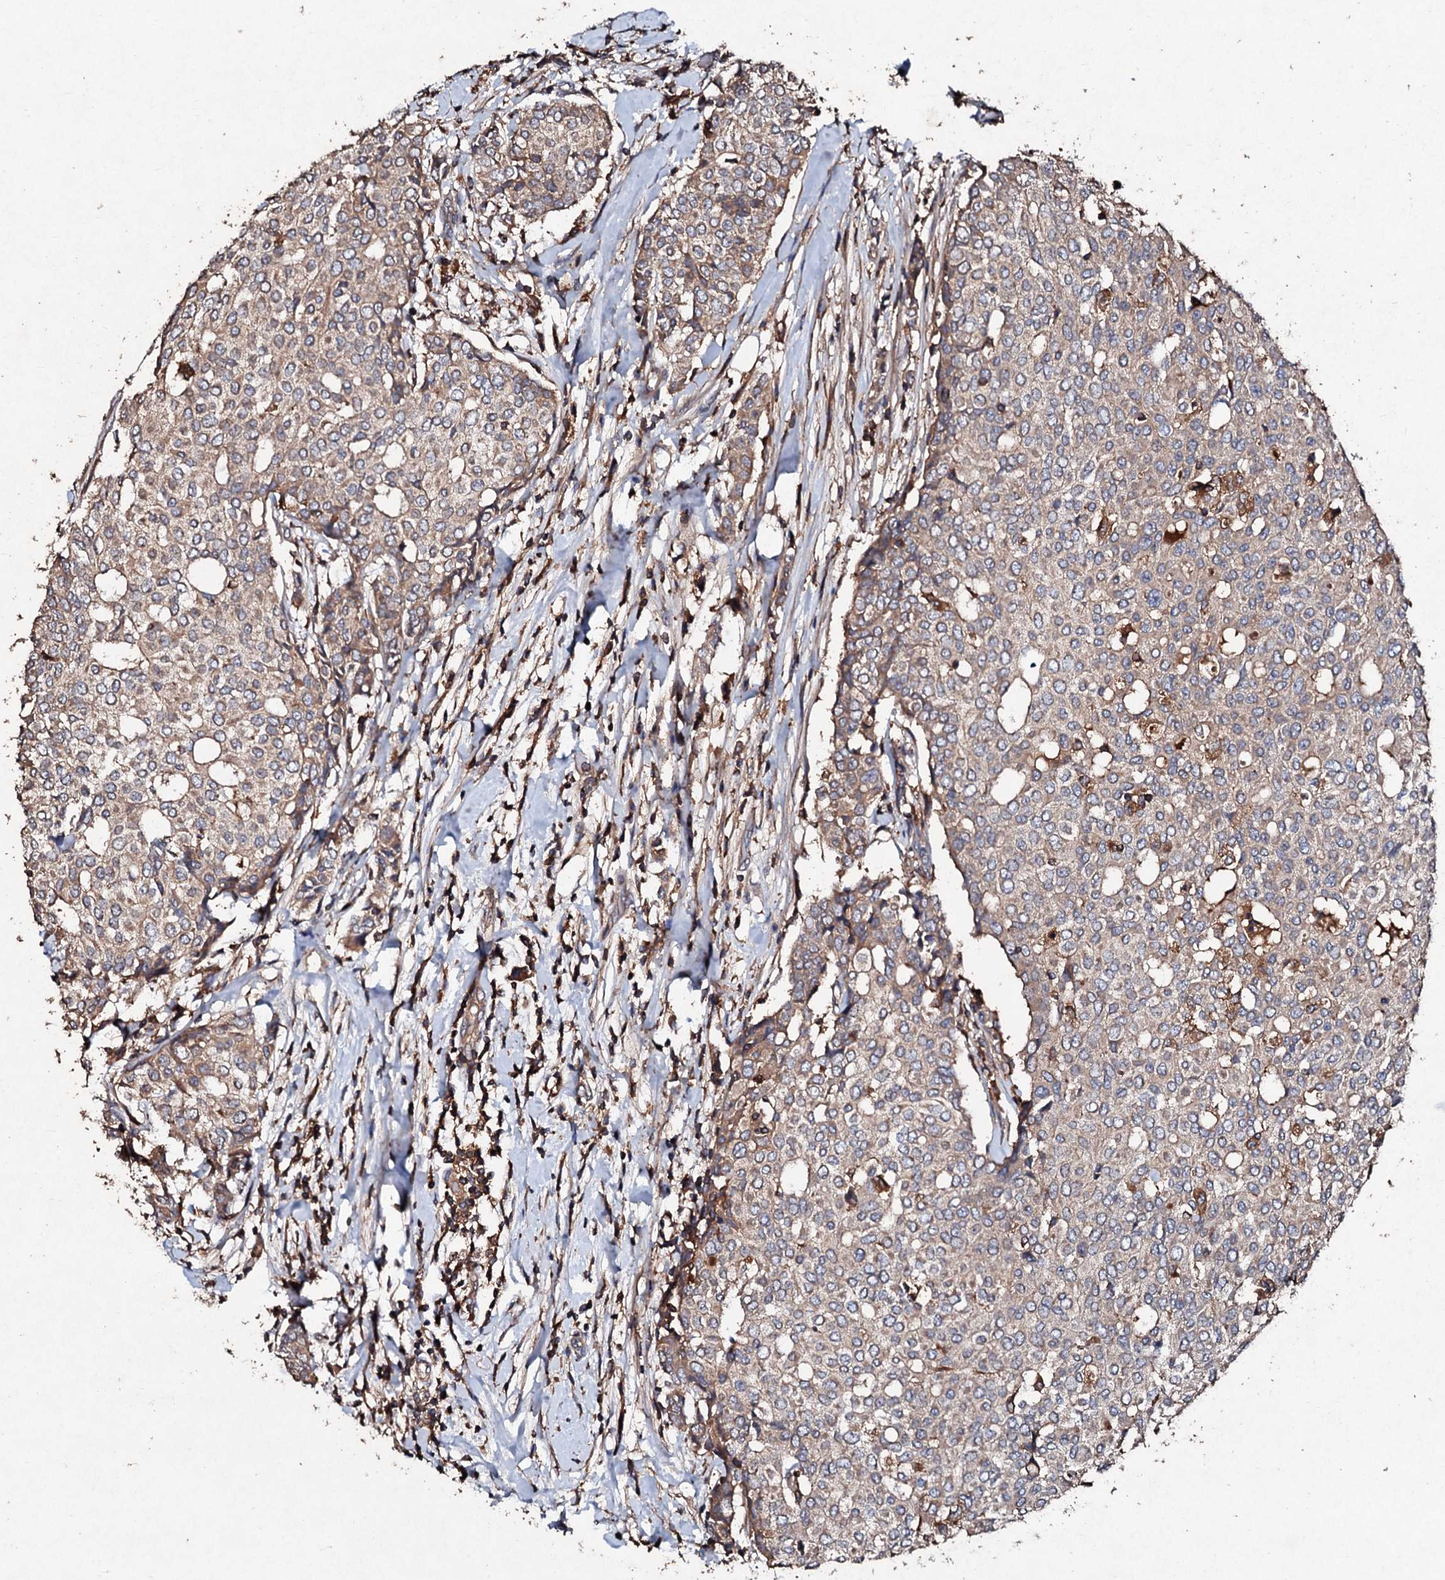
{"staining": {"intensity": "weak", "quantity": "25%-75%", "location": "cytoplasmic/membranous"}, "tissue": "breast cancer", "cell_type": "Tumor cells", "image_type": "cancer", "snomed": [{"axis": "morphology", "description": "Lobular carcinoma"}, {"axis": "topography", "description": "Breast"}], "caption": "About 25%-75% of tumor cells in lobular carcinoma (breast) display weak cytoplasmic/membranous protein staining as visualized by brown immunohistochemical staining.", "gene": "KERA", "patient": {"sex": "female", "age": 51}}